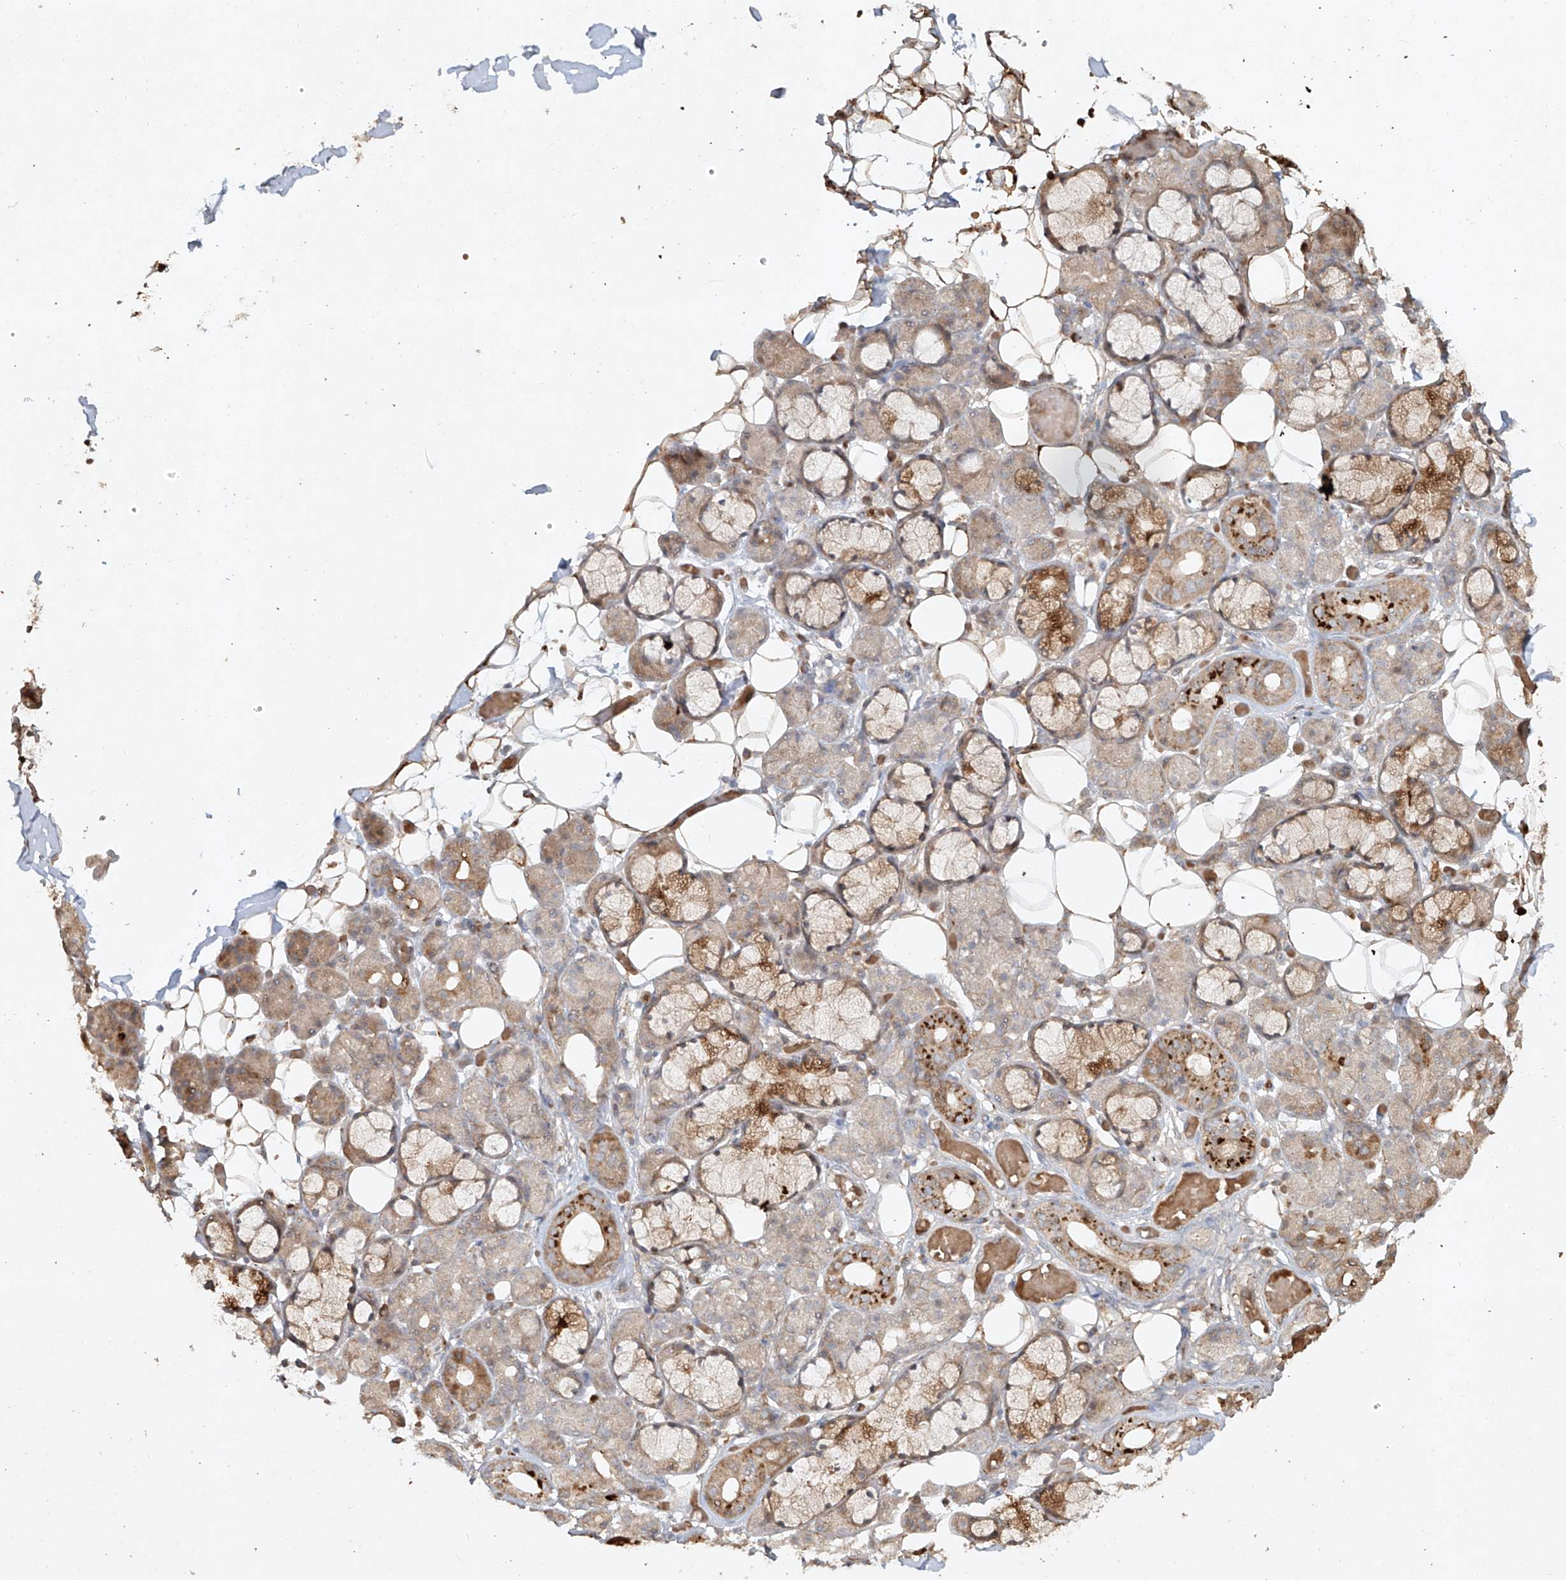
{"staining": {"intensity": "moderate", "quantity": "25%-75%", "location": "cytoplasmic/membranous"}, "tissue": "salivary gland", "cell_type": "Glandular cells", "image_type": "normal", "snomed": [{"axis": "morphology", "description": "Normal tissue, NOS"}, {"axis": "topography", "description": "Salivary gland"}], "caption": "Immunohistochemistry of benign human salivary gland exhibits medium levels of moderate cytoplasmic/membranous expression in approximately 25%-75% of glandular cells.", "gene": "CYYR1", "patient": {"sex": "male", "age": 63}}